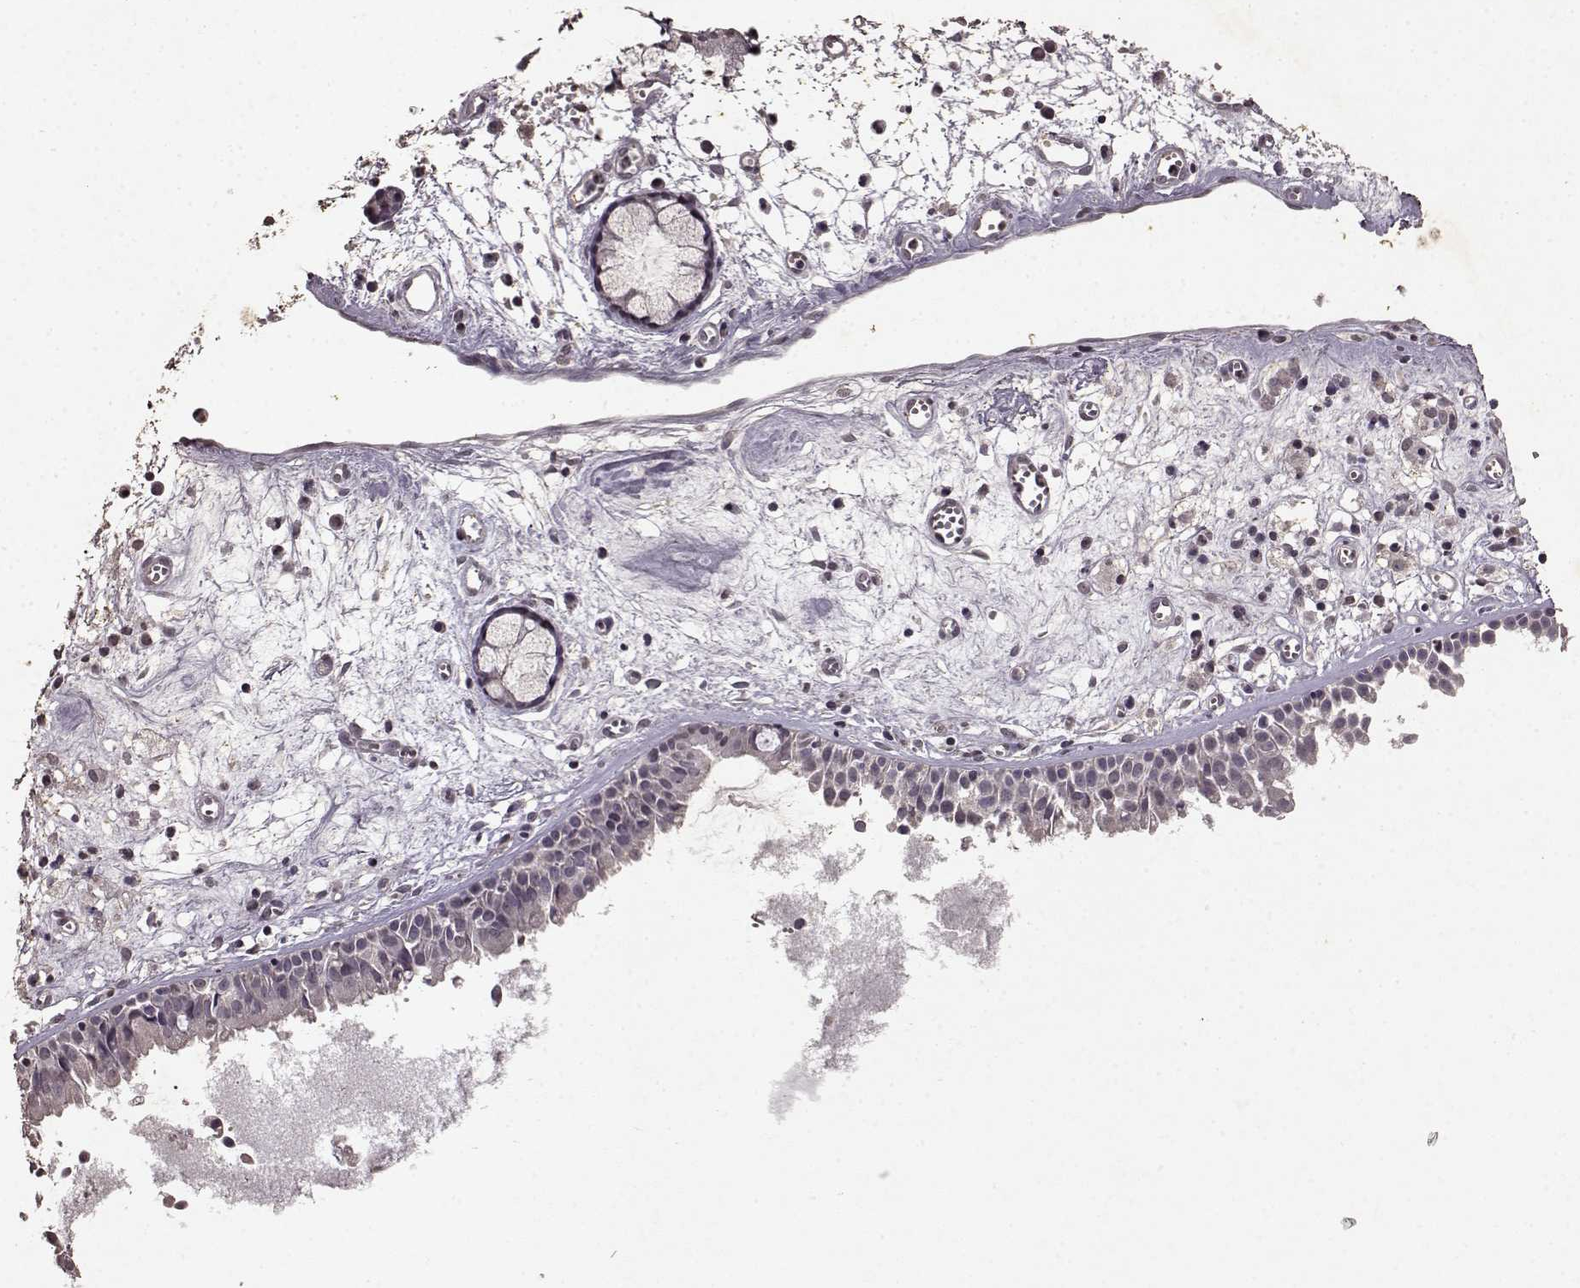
{"staining": {"intensity": "negative", "quantity": "none", "location": "none"}, "tissue": "nasopharynx", "cell_type": "Respiratory epithelial cells", "image_type": "normal", "snomed": [{"axis": "morphology", "description": "Normal tissue, NOS"}, {"axis": "topography", "description": "Nasopharynx"}], "caption": "High power microscopy photomicrograph of an immunohistochemistry (IHC) histopathology image of benign nasopharynx, revealing no significant positivity in respiratory epithelial cells. (Brightfield microscopy of DAB immunohistochemistry at high magnification).", "gene": "LHB", "patient": {"sex": "male", "age": 61}}